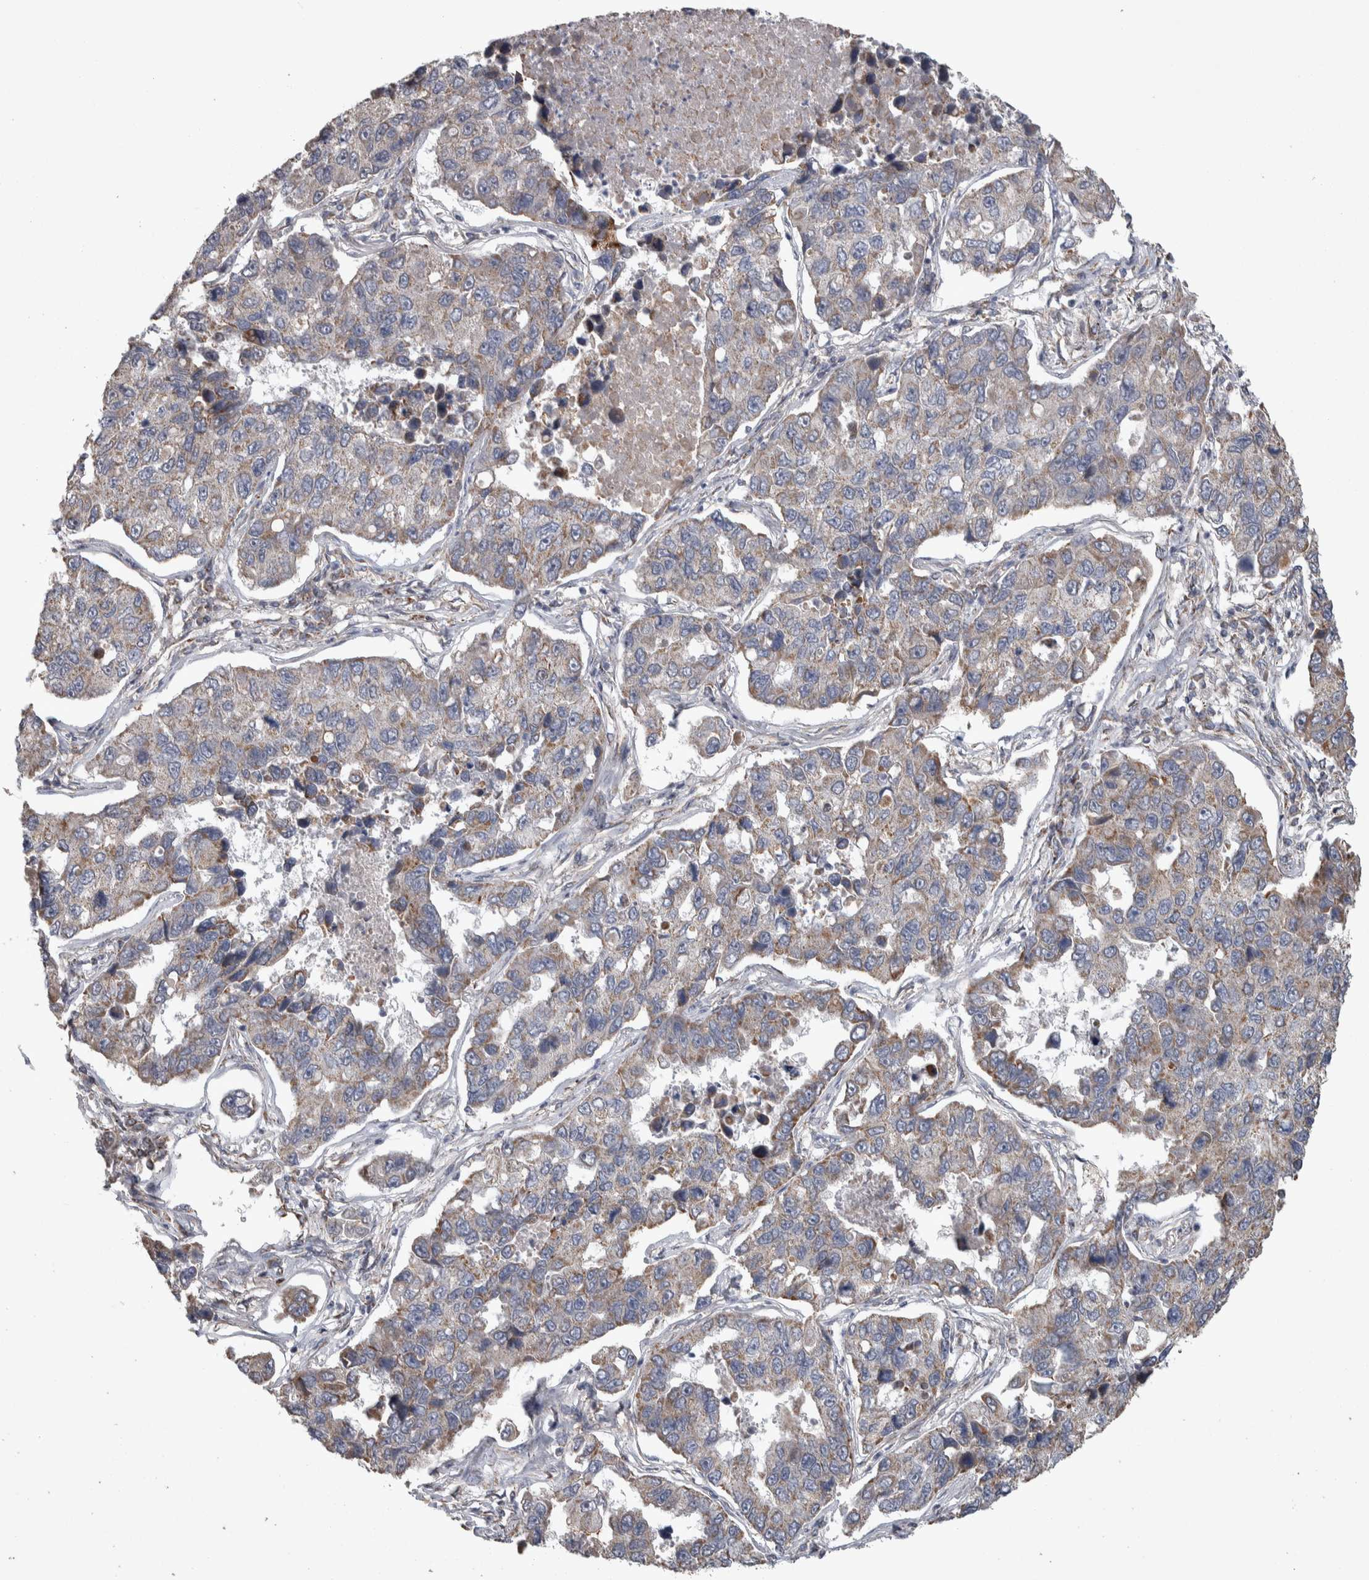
{"staining": {"intensity": "weak", "quantity": "25%-75%", "location": "cytoplasmic/membranous"}, "tissue": "lung cancer", "cell_type": "Tumor cells", "image_type": "cancer", "snomed": [{"axis": "morphology", "description": "Adenocarcinoma, NOS"}, {"axis": "topography", "description": "Lung"}], "caption": "DAB (3,3'-diaminobenzidine) immunohistochemical staining of human adenocarcinoma (lung) shows weak cytoplasmic/membranous protein positivity in approximately 25%-75% of tumor cells.", "gene": "SCO1", "patient": {"sex": "male", "age": 64}}